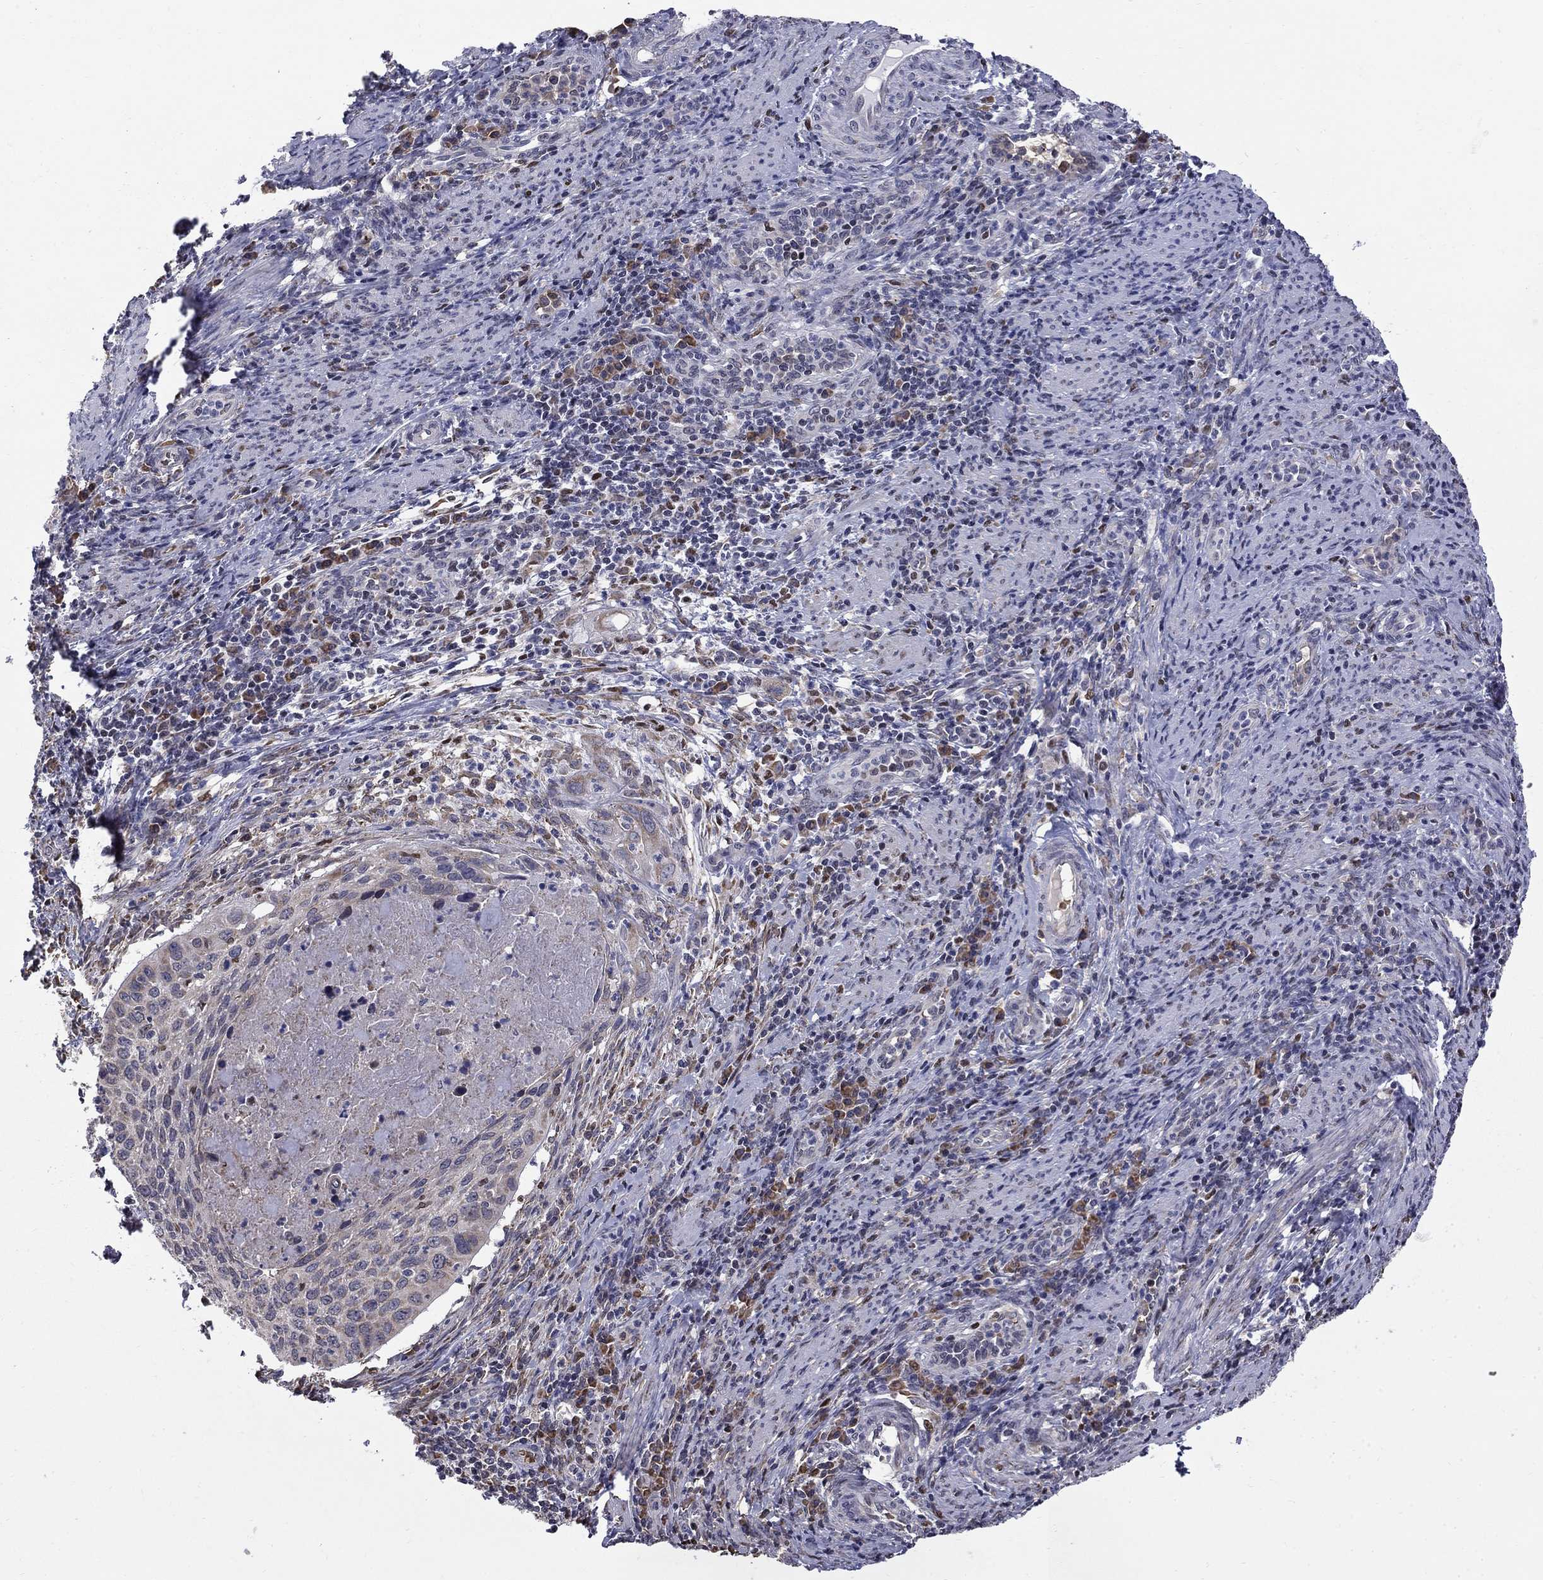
{"staining": {"intensity": "negative", "quantity": "none", "location": "none"}, "tissue": "cervical cancer", "cell_type": "Tumor cells", "image_type": "cancer", "snomed": [{"axis": "morphology", "description": "Squamous cell carcinoma, NOS"}, {"axis": "topography", "description": "Cervix"}], "caption": "Immunohistochemistry image of neoplastic tissue: cervical cancer (squamous cell carcinoma) stained with DAB (3,3'-diaminobenzidine) exhibits no significant protein expression in tumor cells.", "gene": "HSPB2", "patient": {"sex": "female", "age": 26}}